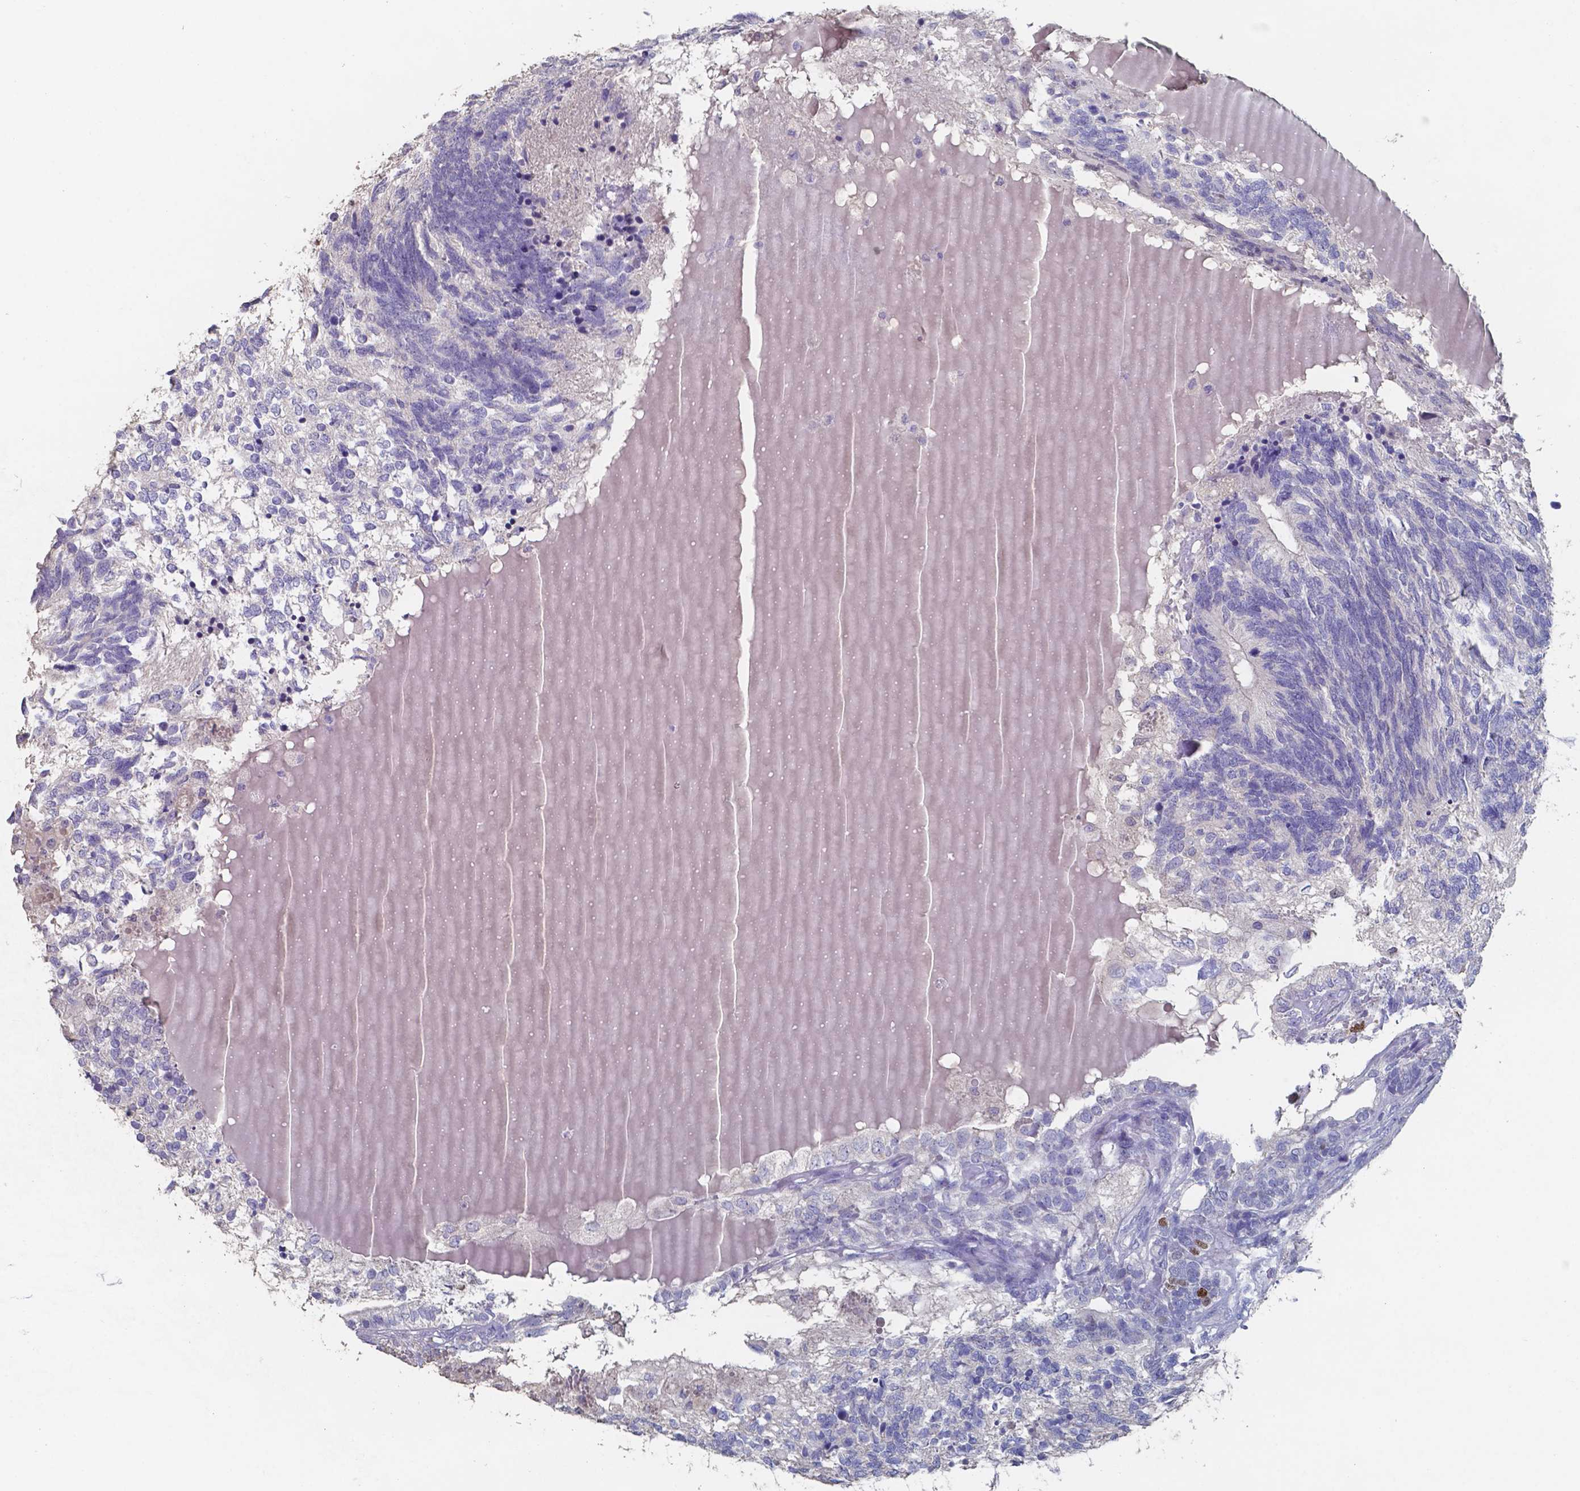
{"staining": {"intensity": "negative", "quantity": "none", "location": "none"}, "tissue": "testis cancer", "cell_type": "Tumor cells", "image_type": "cancer", "snomed": [{"axis": "morphology", "description": "Seminoma, NOS"}, {"axis": "morphology", "description": "Carcinoma, Embryonal, NOS"}, {"axis": "topography", "description": "Testis"}], "caption": "A high-resolution histopathology image shows immunohistochemistry (IHC) staining of testis seminoma, which shows no significant staining in tumor cells.", "gene": "FOXJ1", "patient": {"sex": "male", "age": 41}}